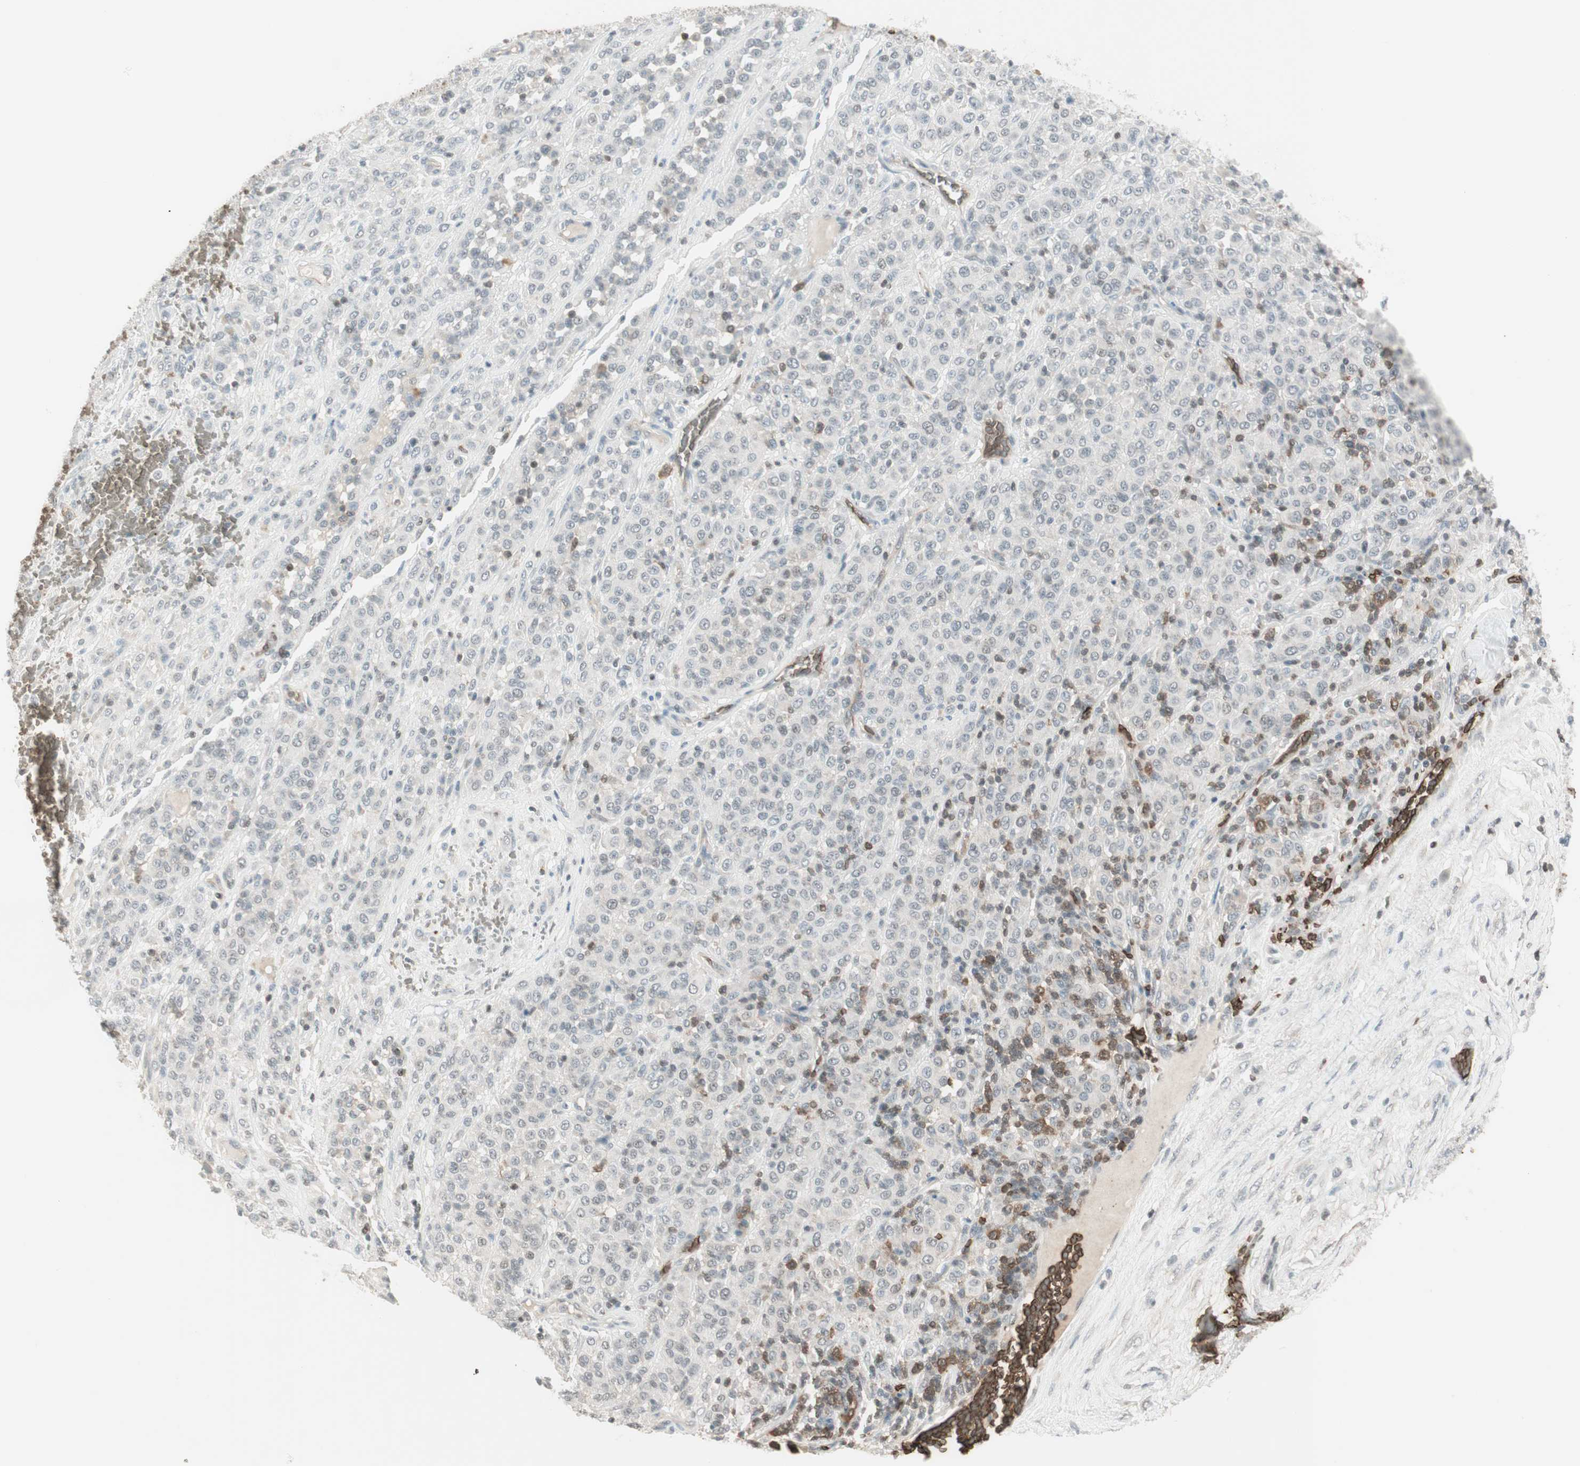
{"staining": {"intensity": "negative", "quantity": "none", "location": "none"}, "tissue": "melanoma", "cell_type": "Tumor cells", "image_type": "cancer", "snomed": [{"axis": "morphology", "description": "Malignant melanoma, Metastatic site"}, {"axis": "topography", "description": "Pancreas"}], "caption": "Human melanoma stained for a protein using IHC displays no expression in tumor cells.", "gene": "MAP4K1", "patient": {"sex": "female", "age": 30}}